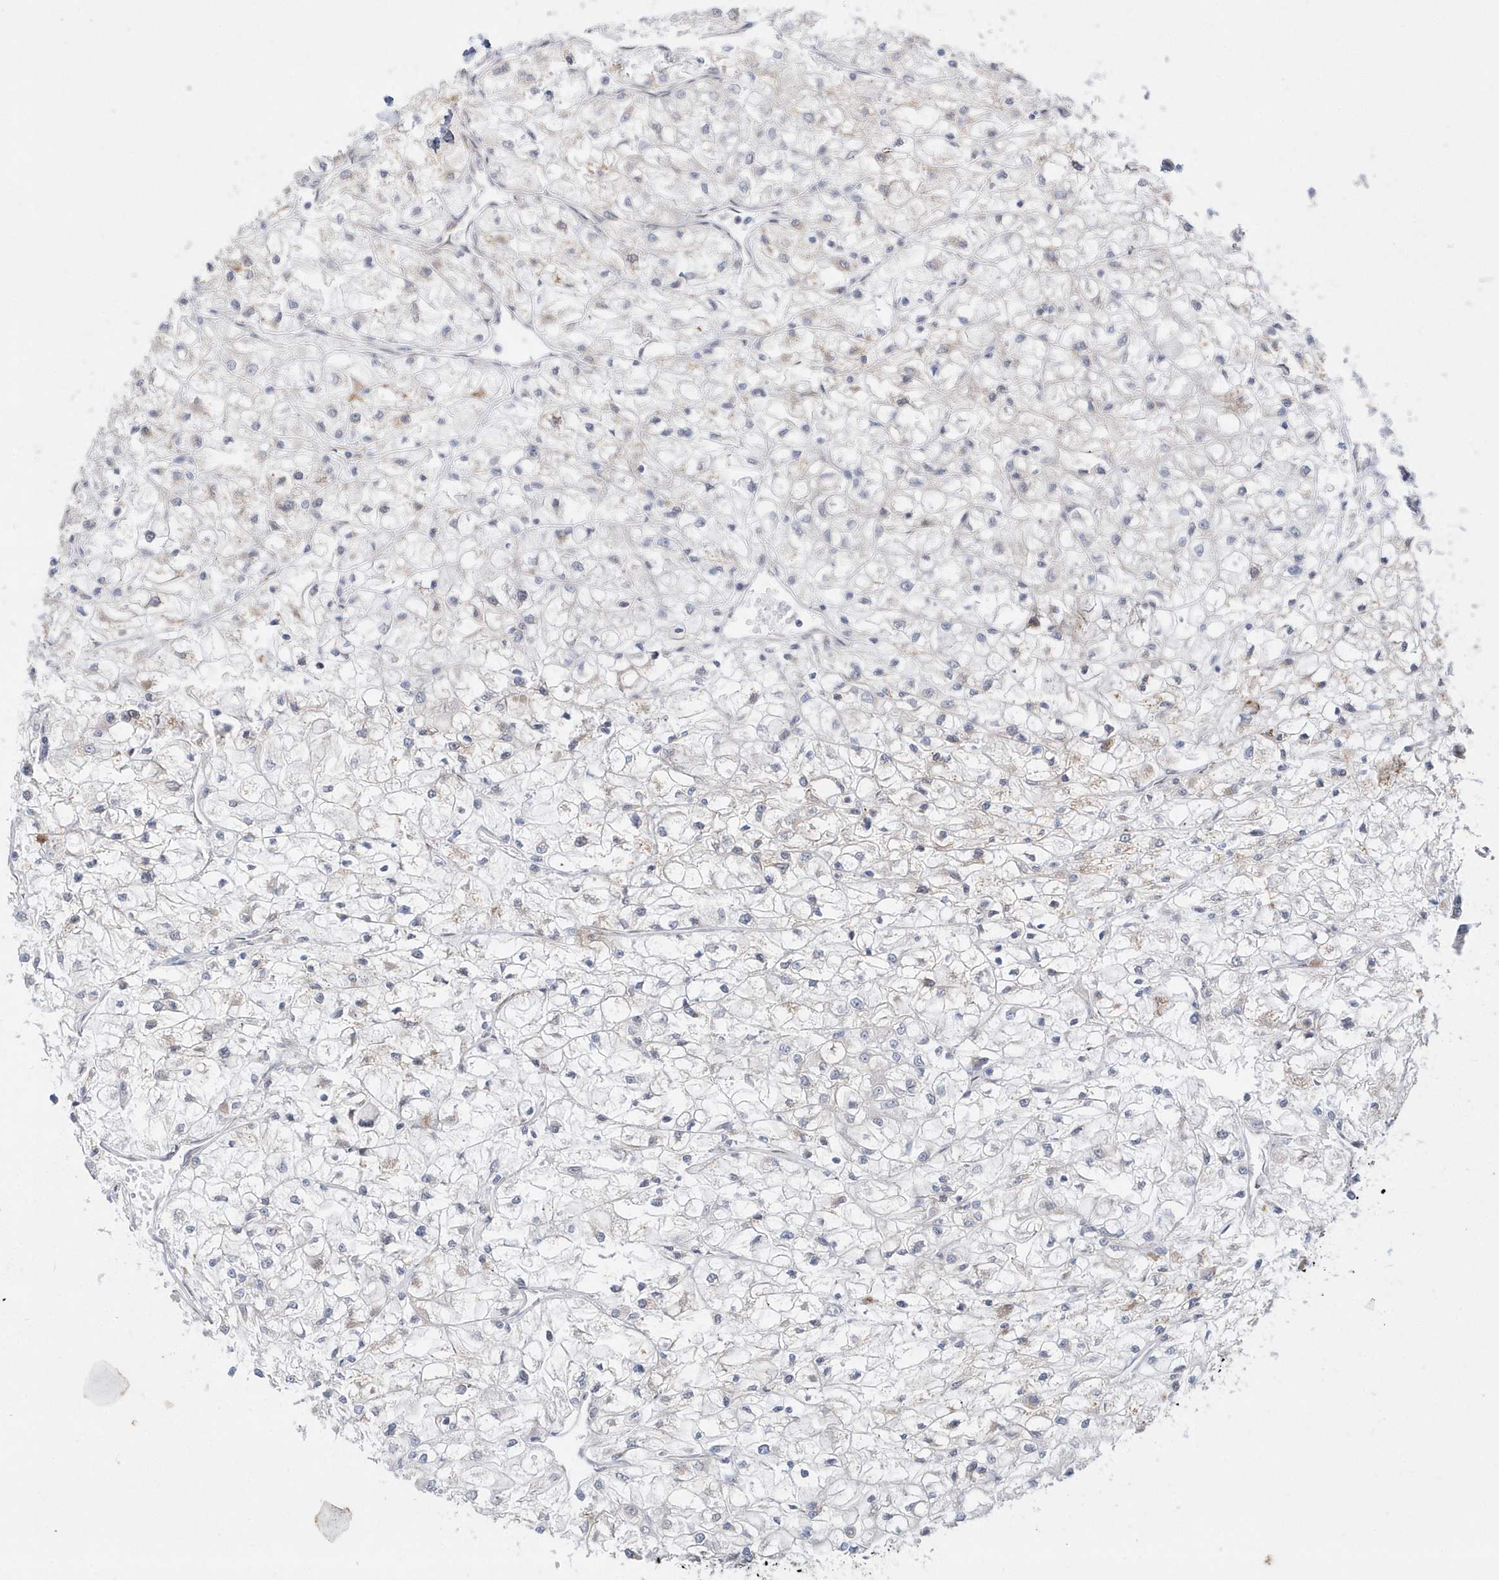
{"staining": {"intensity": "negative", "quantity": "none", "location": "none"}, "tissue": "renal cancer", "cell_type": "Tumor cells", "image_type": "cancer", "snomed": [{"axis": "morphology", "description": "Adenocarcinoma, NOS"}, {"axis": "topography", "description": "Kidney"}], "caption": "Renal cancer was stained to show a protein in brown. There is no significant expression in tumor cells. (Brightfield microscopy of DAB (3,3'-diaminobenzidine) immunohistochemistry (IHC) at high magnification).", "gene": "DHX57", "patient": {"sex": "male", "age": 80}}